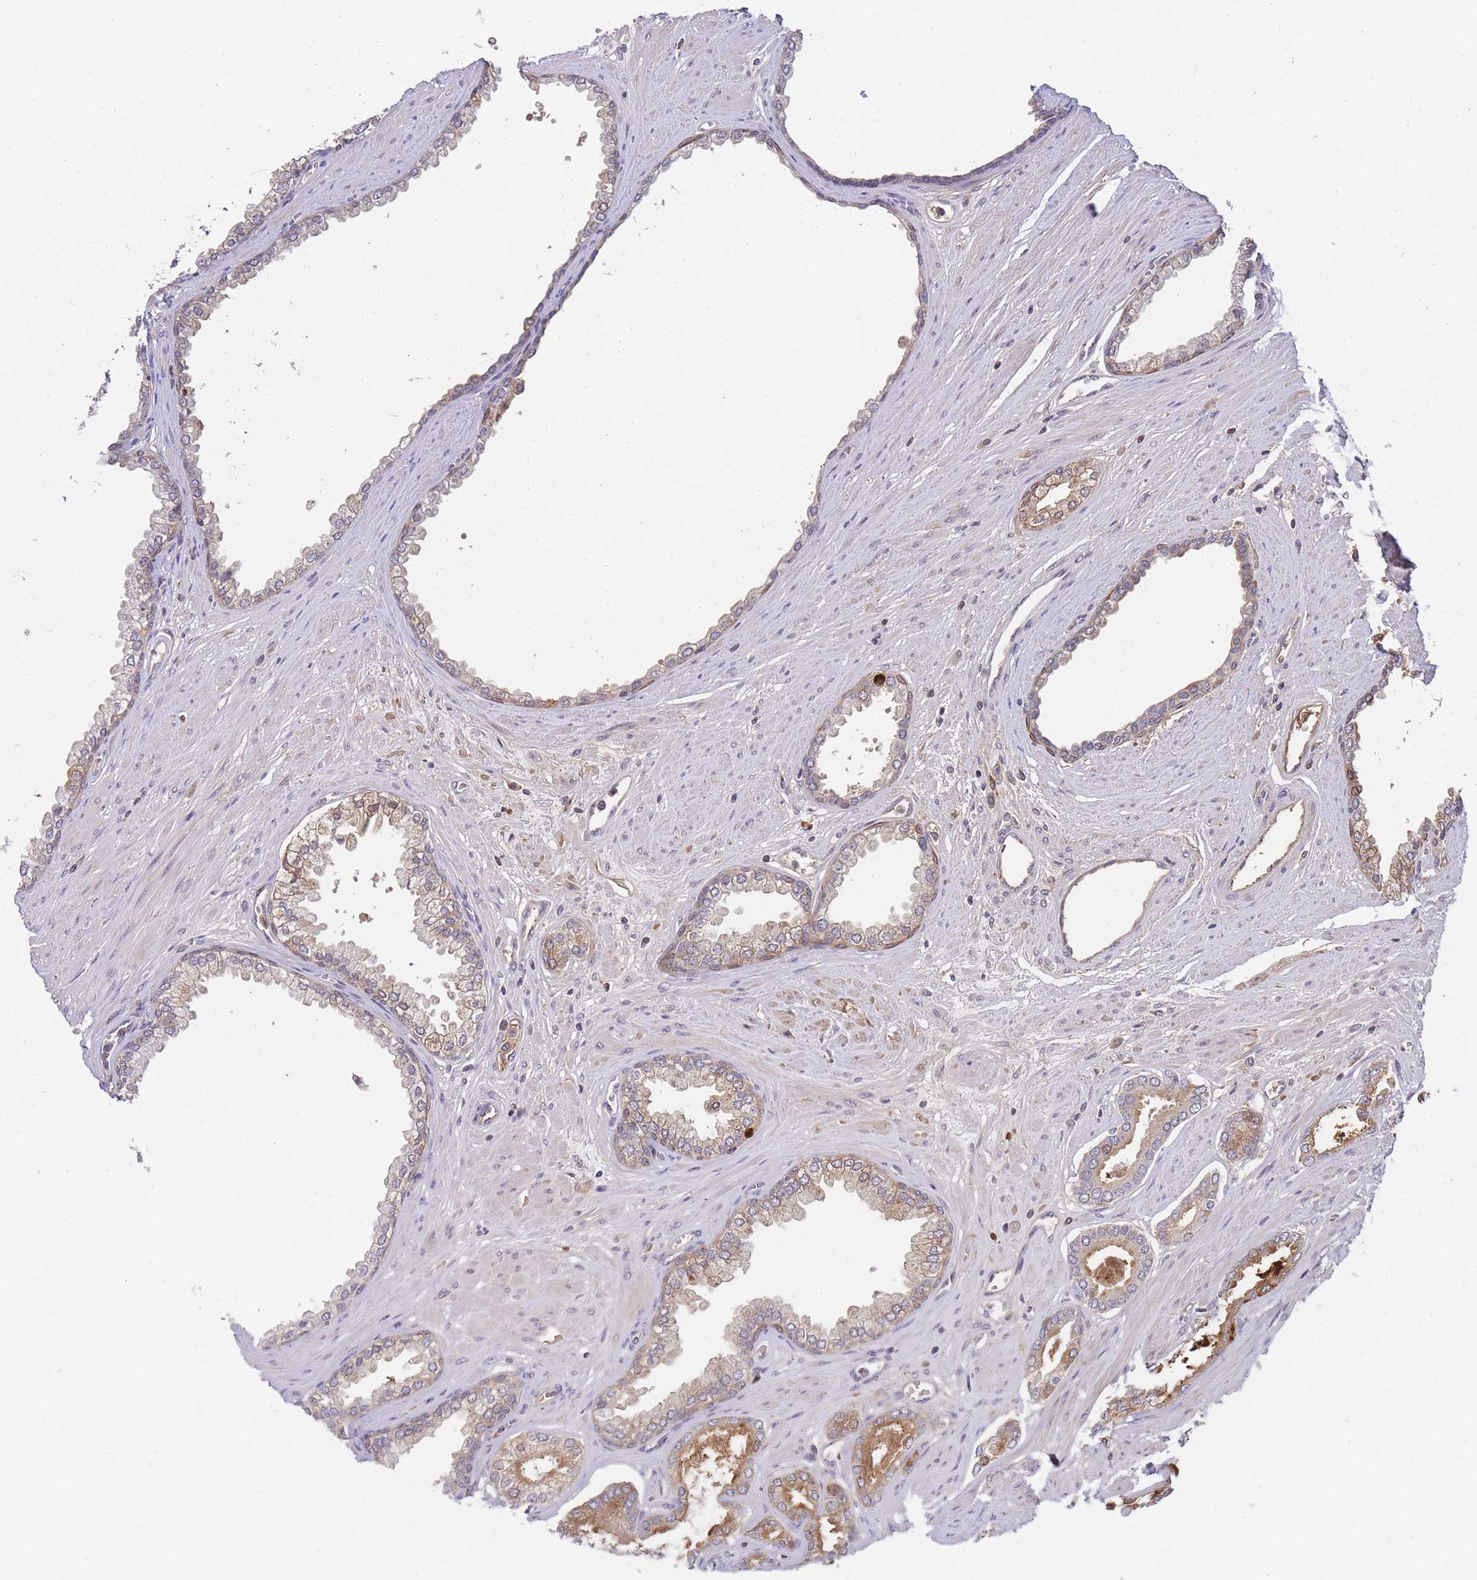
{"staining": {"intensity": "weak", "quantity": "25%-75%", "location": "cytoplasmic/membranous"}, "tissue": "prostate cancer", "cell_type": "Tumor cells", "image_type": "cancer", "snomed": [{"axis": "morphology", "description": "Adenocarcinoma, Low grade"}, {"axis": "topography", "description": "Prostate"}], "caption": "Weak cytoplasmic/membranous protein positivity is appreciated in about 25%-75% of tumor cells in adenocarcinoma (low-grade) (prostate).", "gene": "RALGDS", "patient": {"sex": "male", "age": 60}}